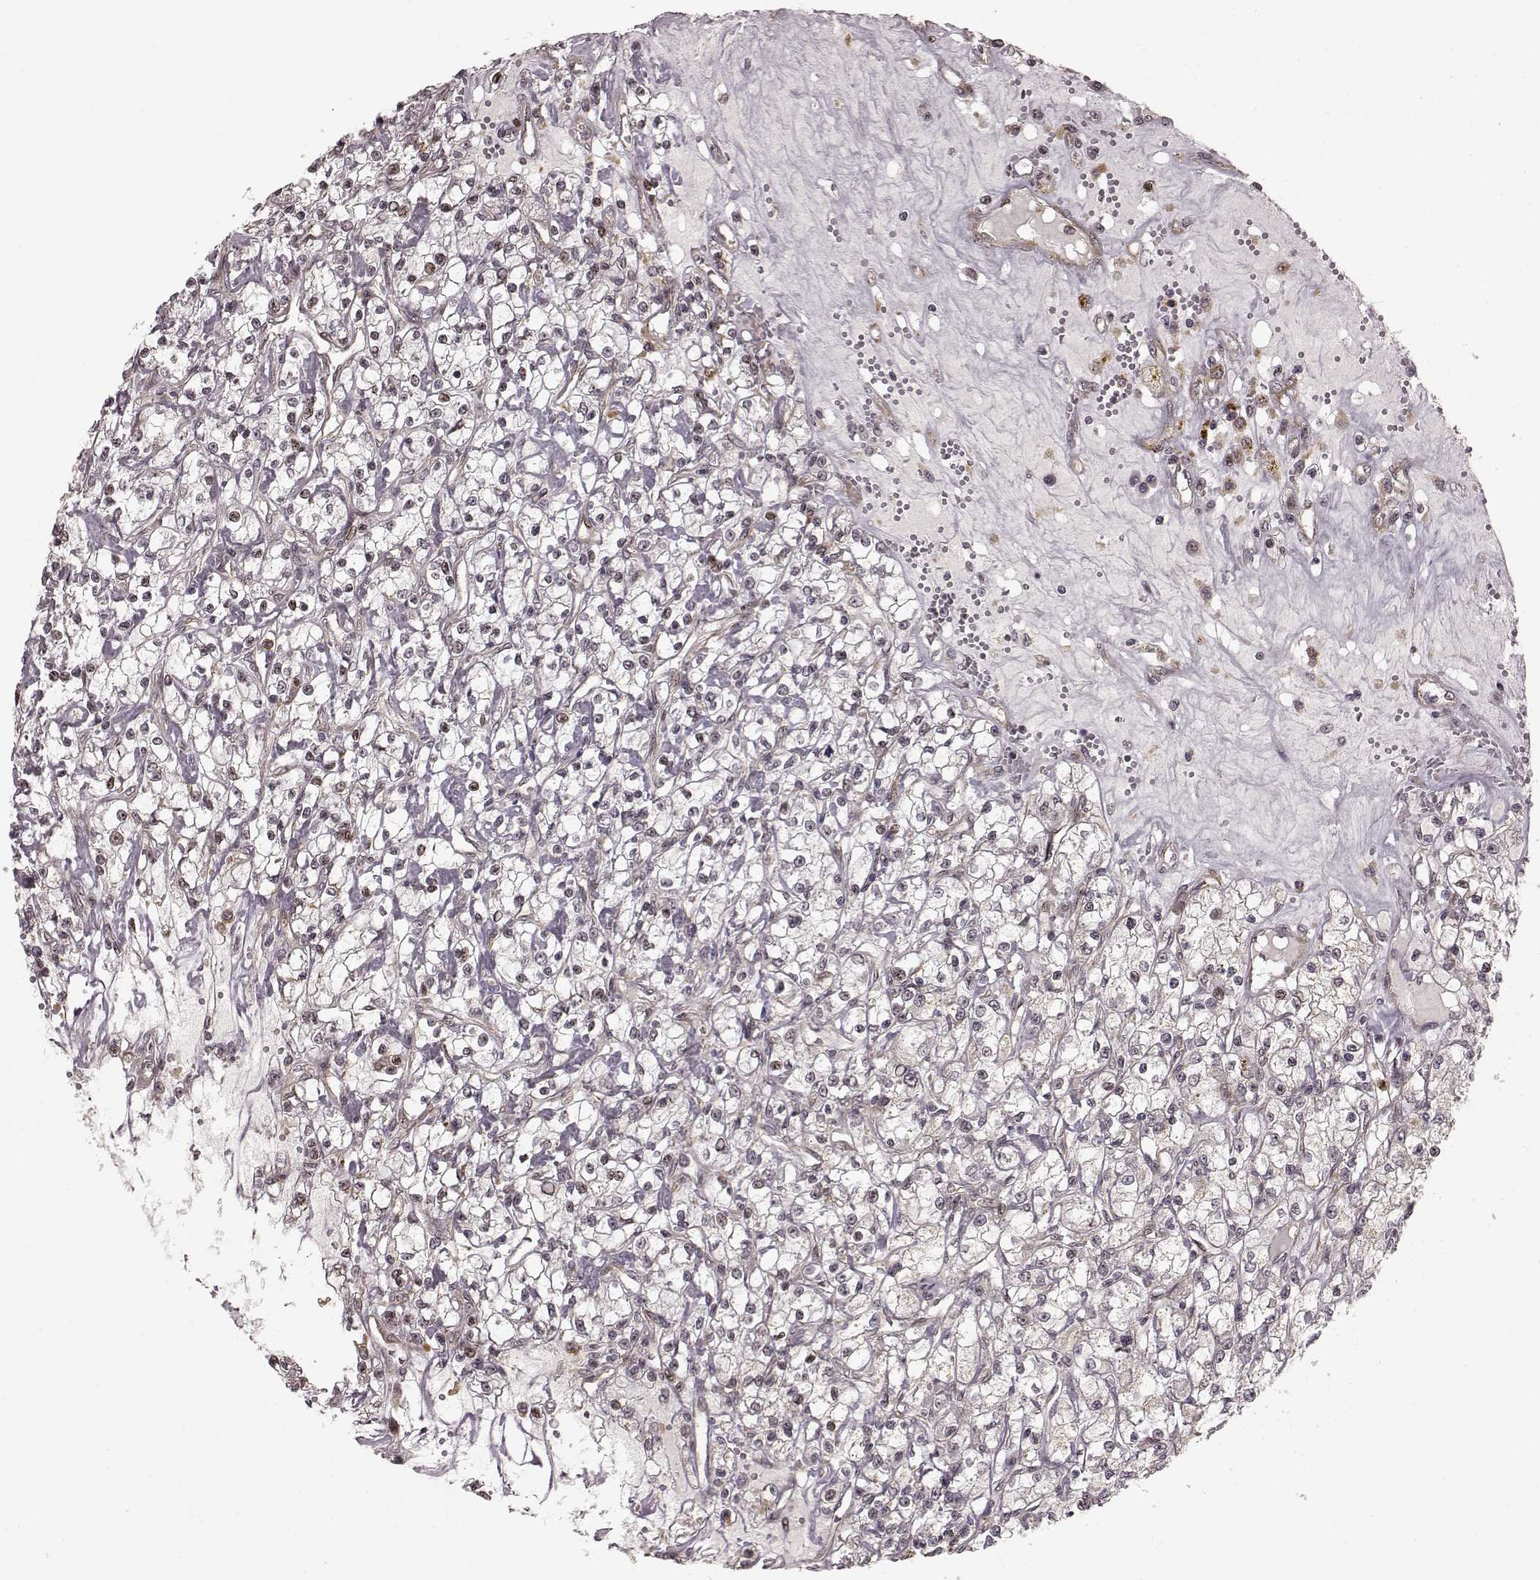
{"staining": {"intensity": "negative", "quantity": "none", "location": "none"}, "tissue": "renal cancer", "cell_type": "Tumor cells", "image_type": "cancer", "snomed": [{"axis": "morphology", "description": "Adenocarcinoma, NOS"}, {"axis": "topography", "description": "Kidney"}], "caption": "DAB (3,3'-diaminobenzidine) immunohistochemical staining of renal adenocarcinoma displays no significant staining in tumor cells.", "gene": "SLC12A9", "patient": {"sex": "female", "age": 59}}